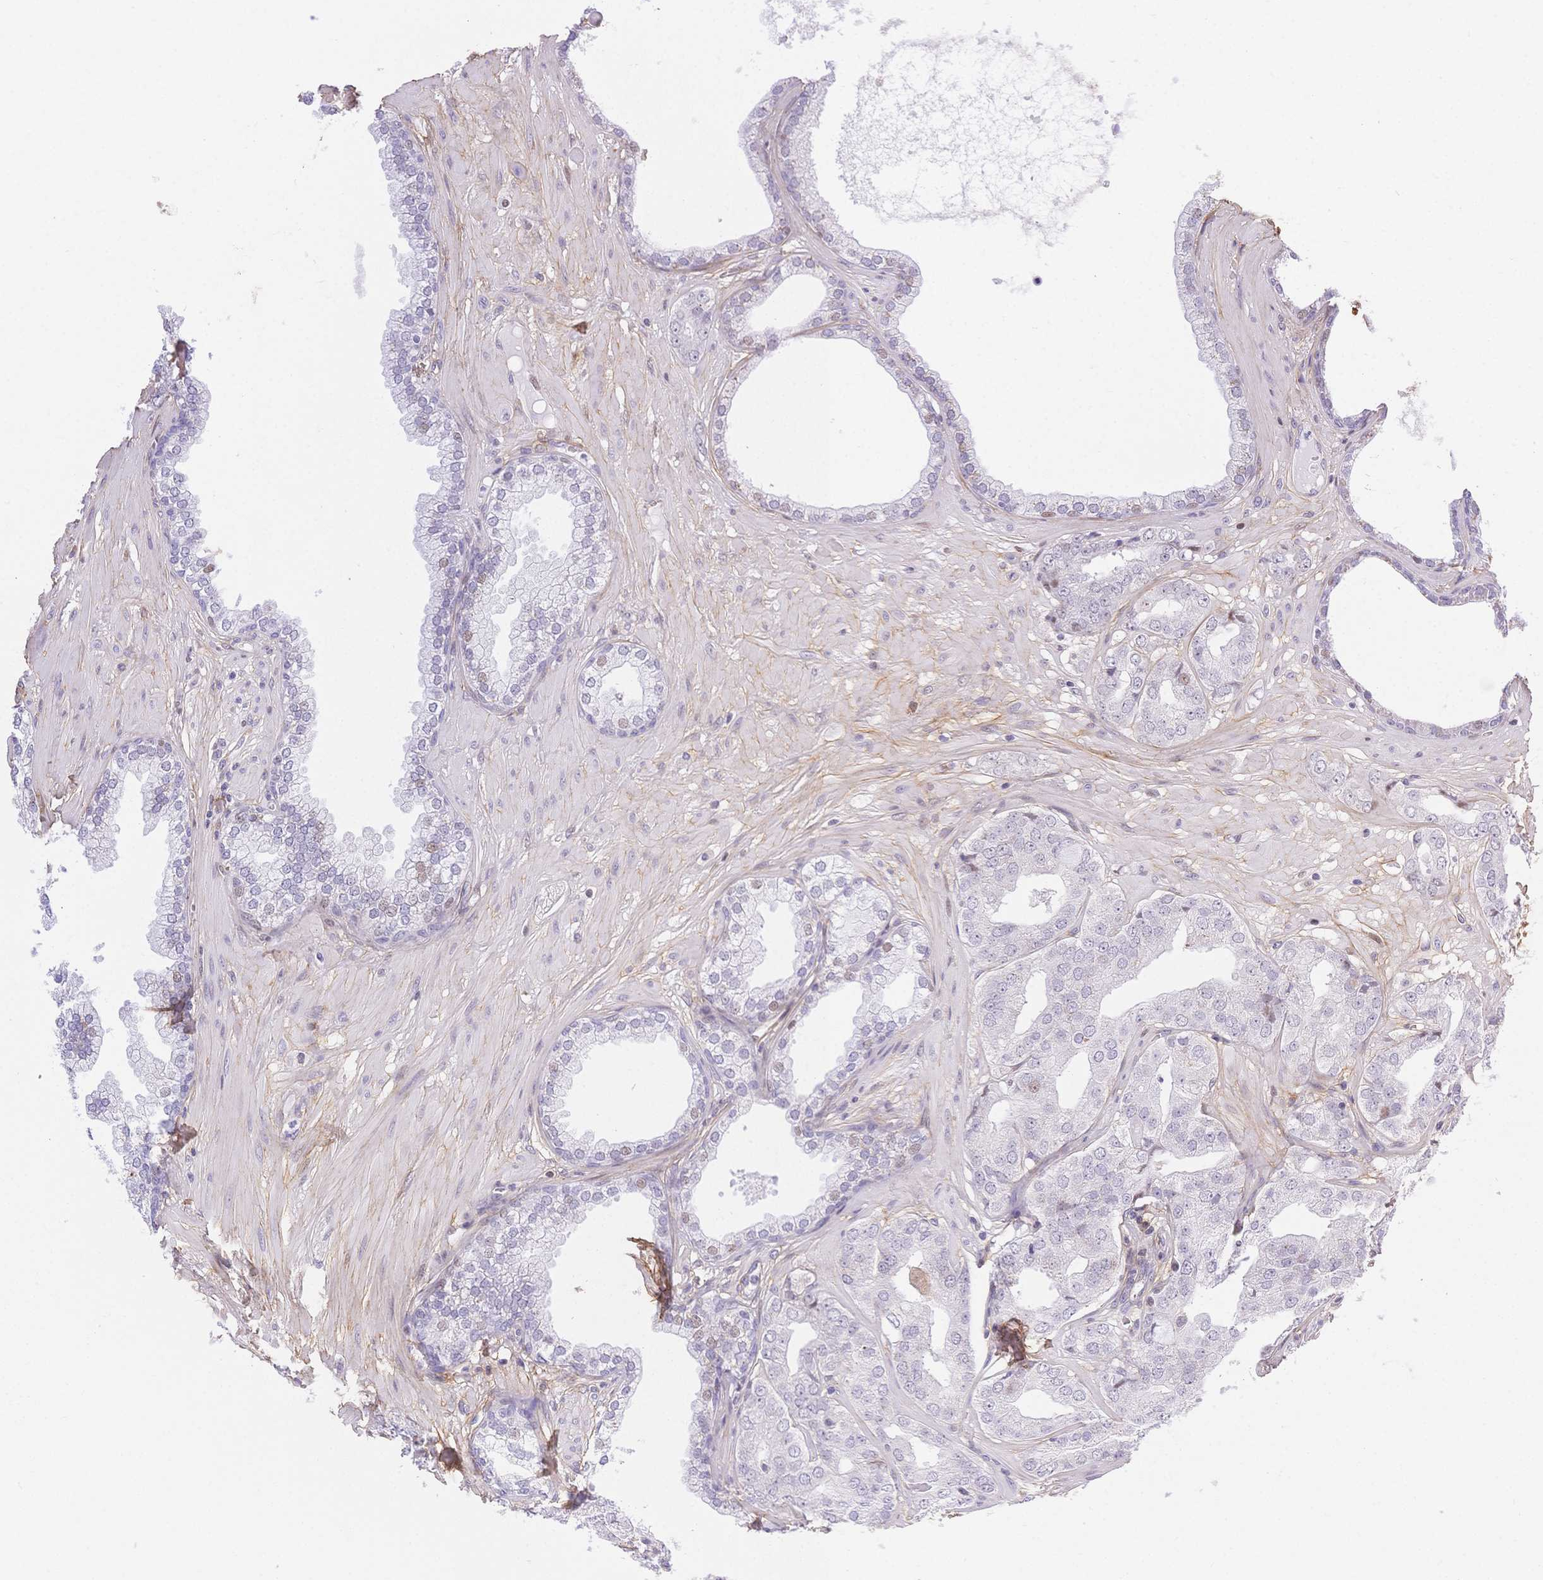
{"staining": {"intensity": "weak", "quantity": "<25%", "location": "nuclear"}, "tissue": "prostate cancer", "cell_type": "Tumor cells", "image_type": "cancer", "snomed": [{"axis": "morphology", "description": "Adenocarcinoma, Low grade"}, {"axis": "topography", "description": "Prostate"}], "caption": "There is no significant expression in tumor cells of prostate cancer (adenocarcinoma (low-grade)).", "gene": "PDZD2", "patient": {"sex": "male", "age": 60}}